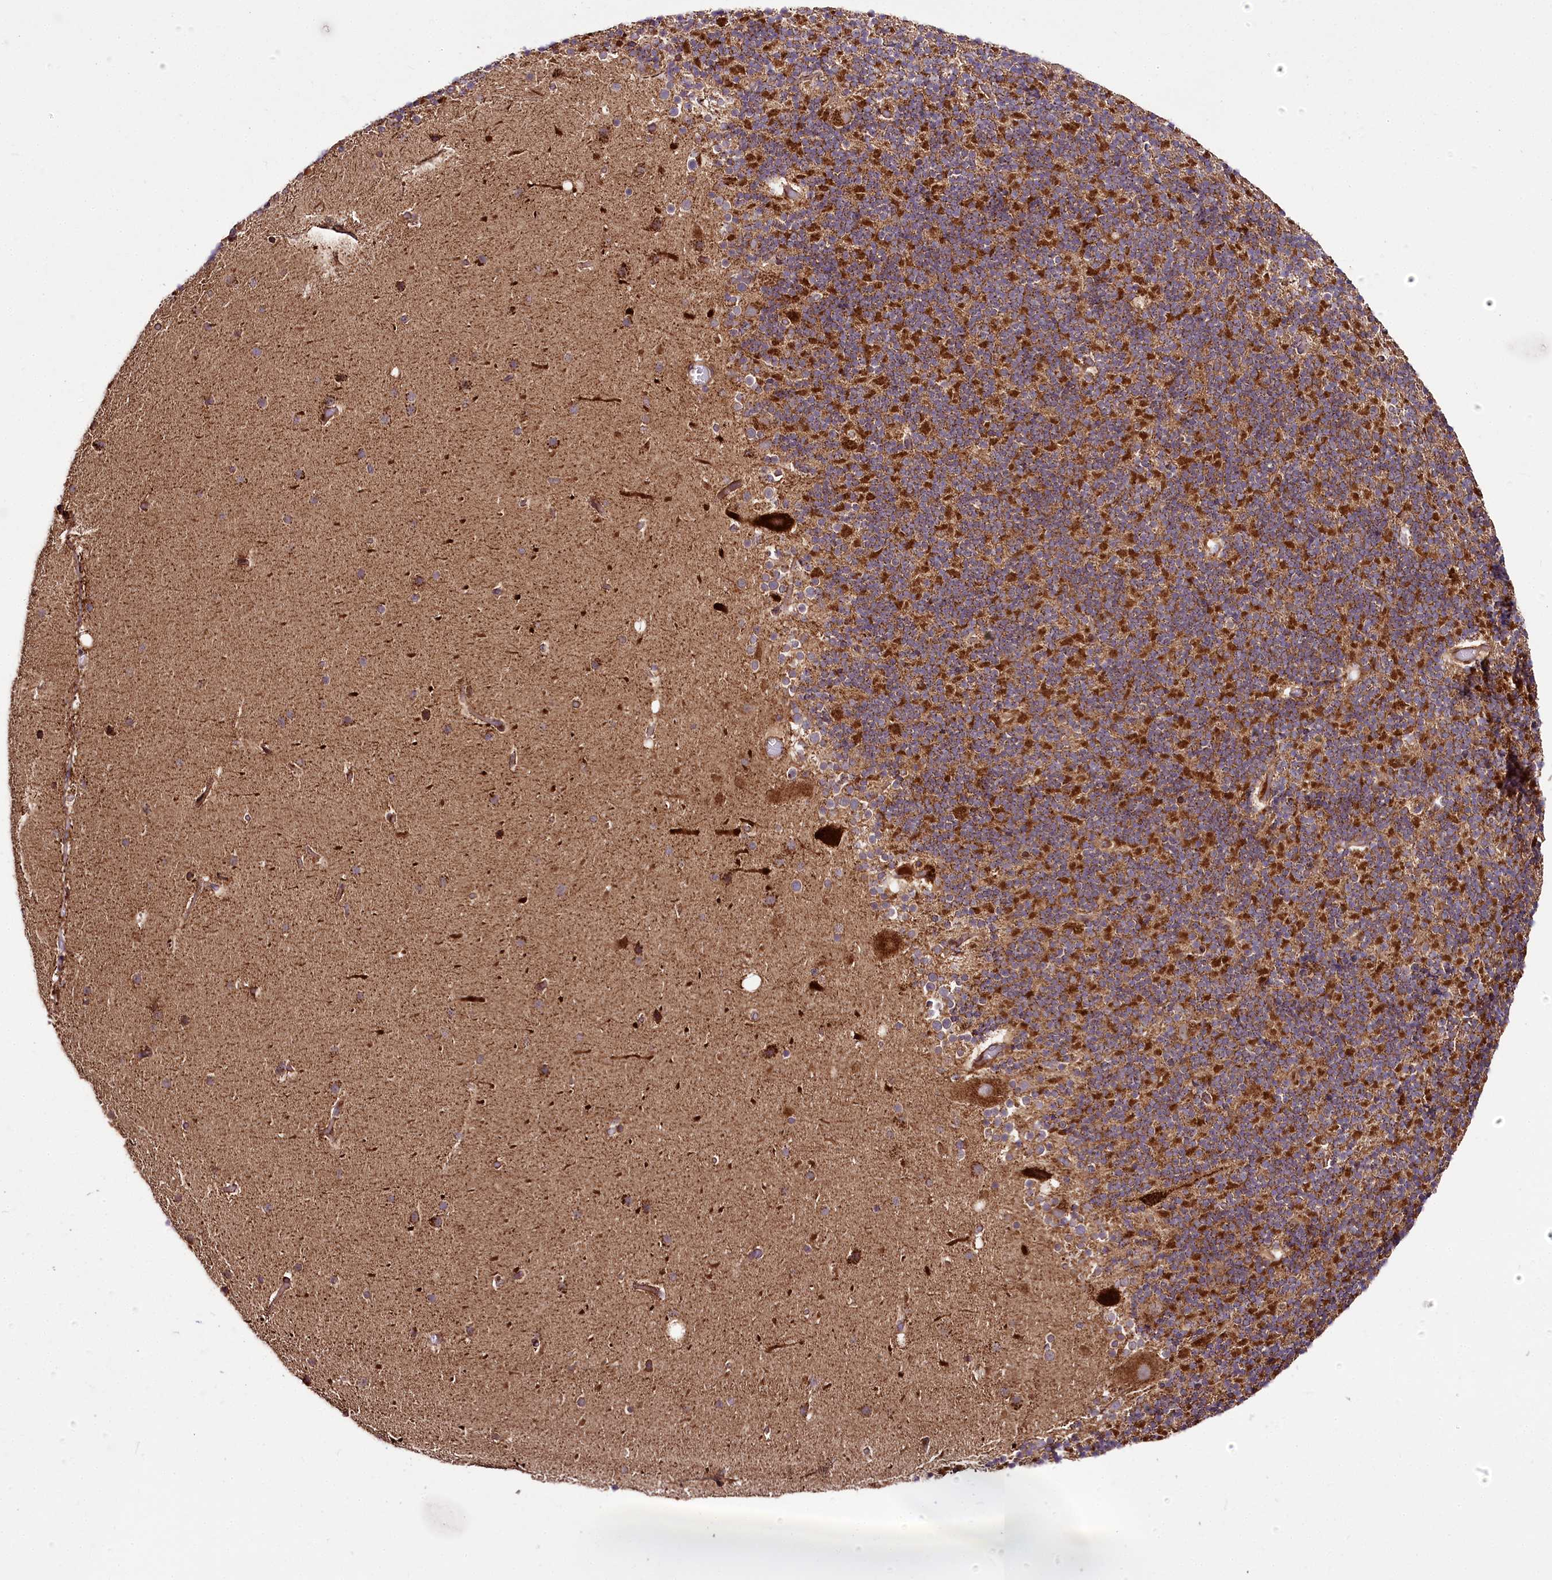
{"staining": {"intensity": "strong", "quantity": "25%-75%", "location": "cytoplasmic/membranous"}, "tissue": "cerebellum", "cell_type": "Cells in granular layer", "image_type": "normal", "snomed": [{"axis": "morphology", "description": "Normal tissue, NOS"}, {"axis": "topography", "description": "Cerebellum"}], "caption": "Cerebellum stained with immunohistochemistry exhibits strong cytoplasmic/membranous expression in approximately 25%-75% of cells in granular layer. The protein of interest is stained brown, and the nuclei are stained in blue (DAB IHC with brightfield microscopy, high magnification).", "gene": "RAB7A", "patient": {"sex": "male", "age": 57}}